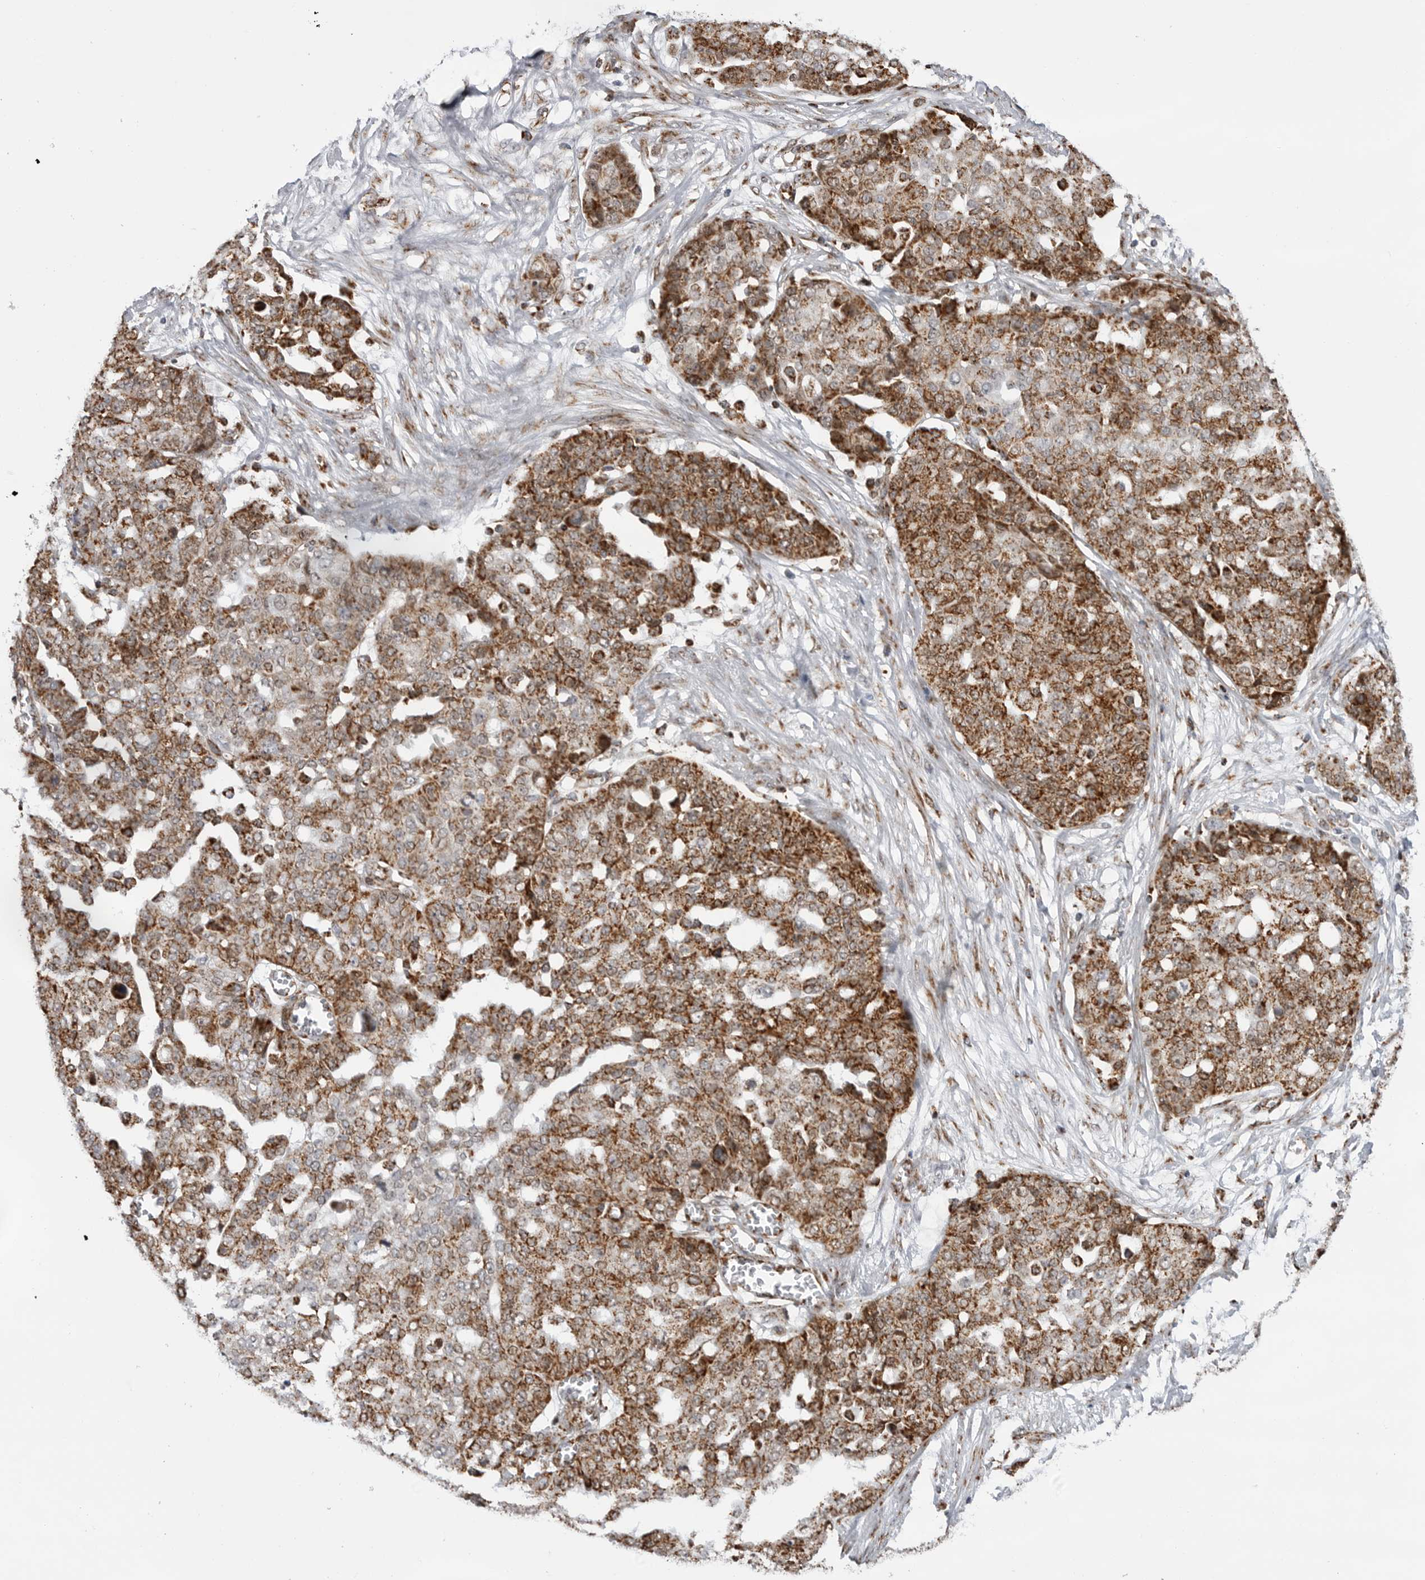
{"staining": {"intensity": "moderate", "quantity": ">75%", "location": "cytoplasmic/membranous"}, "tissue": "ovarian cancer", "cell_type": "Tumor cells", "image_type": "cancer", "snomed": [{"axis": "morphology", "description": "Cystadenocarcinoma, serous, NOS"}, {"axis": "topography", "description": "Soft tissue"}, {"axis": "topography", "description": "Ovary"}], "caption": "About >75% of tumor cells in human ovarian cancer (serous cystadenocarcinoma) reveal moderate cytoplasmic/membranous protein positivity as visualized by brown immunohistochemical staining.", "gene": "COX5A", "patient": {"sex": "female", "age": 57}}